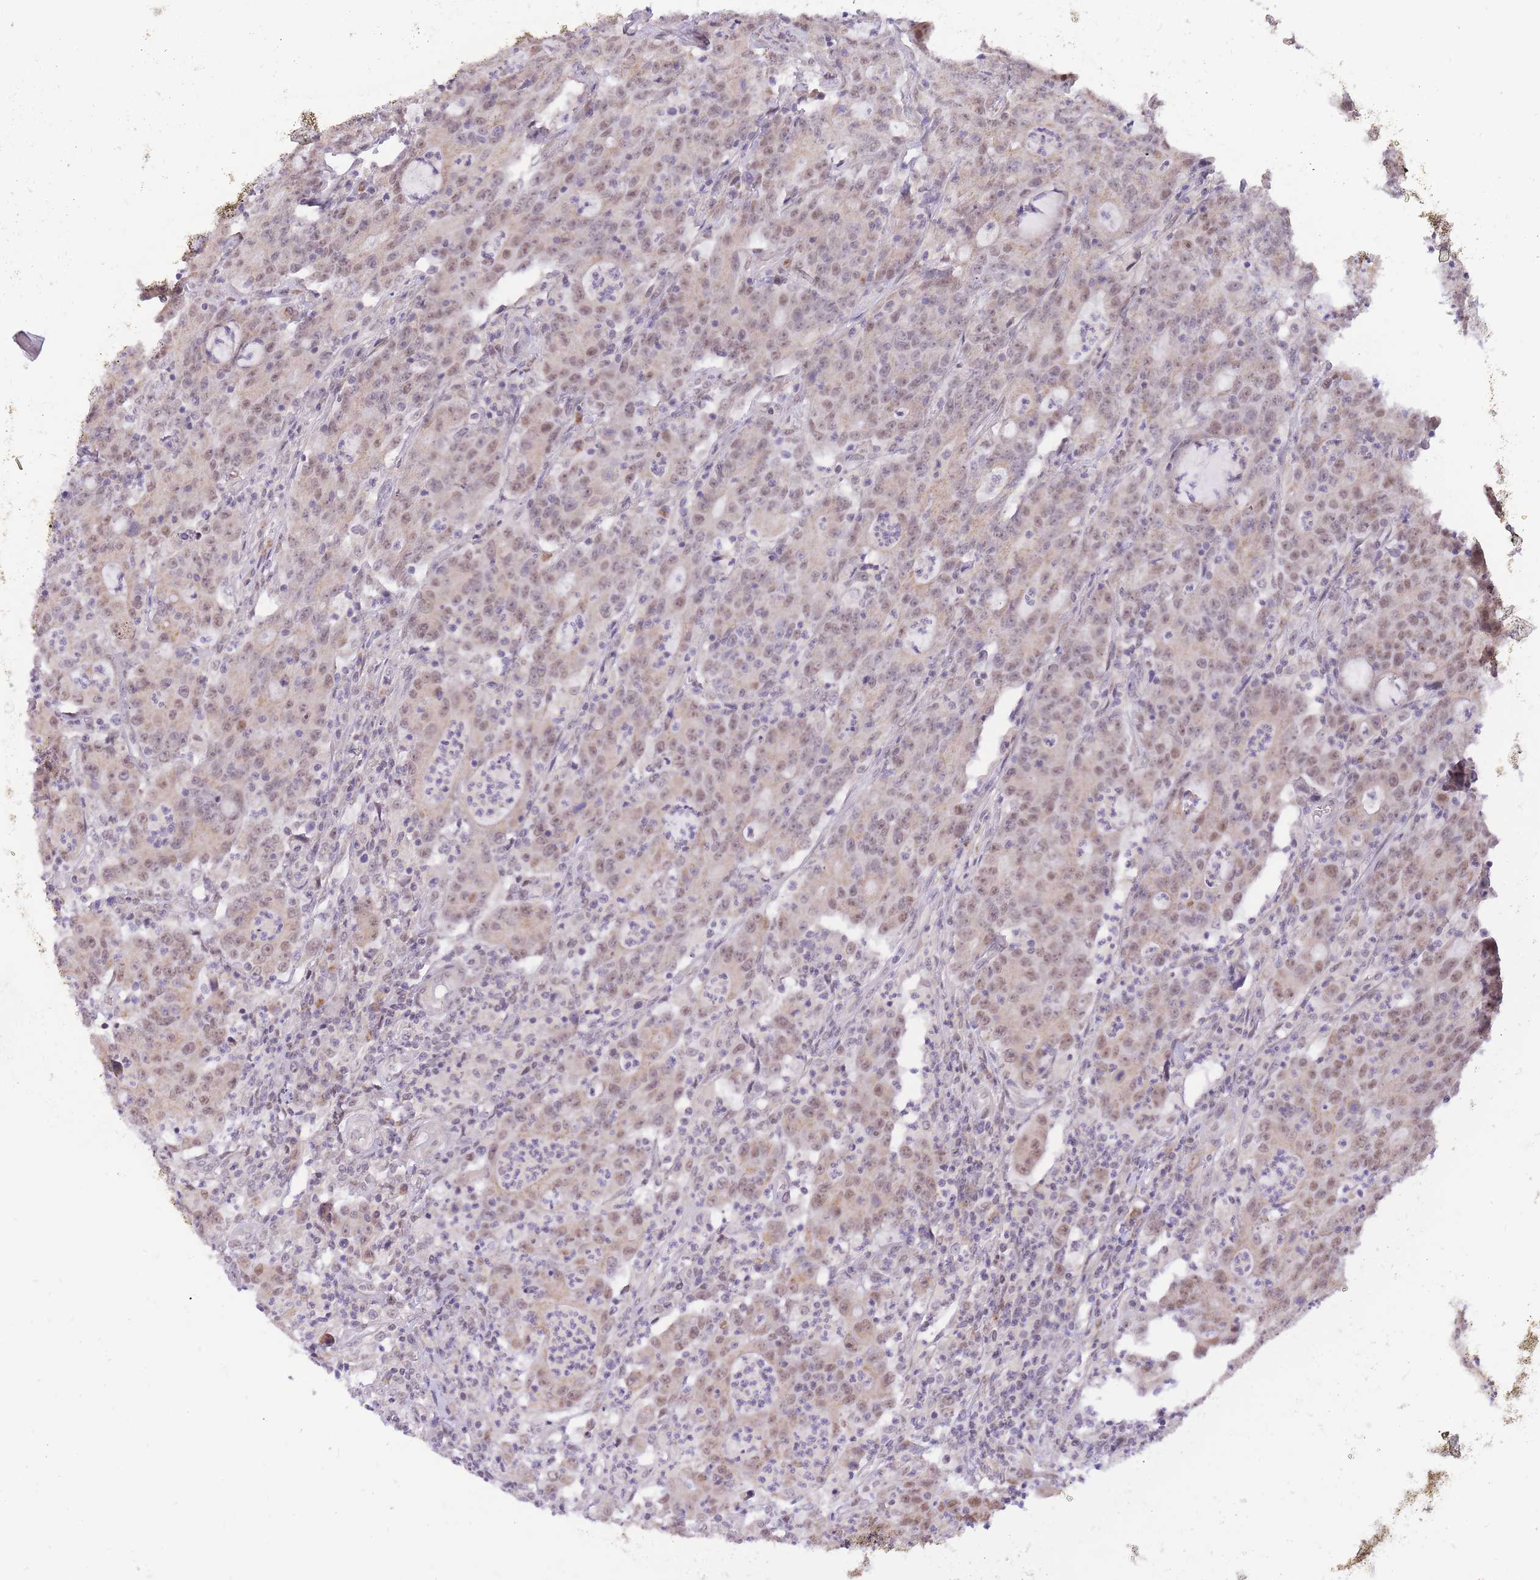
{"staining": {"intensity": "moderate", "quantity": "25%-75%", "location": "nuclear"}, "tissue": "colorectal cancer", "cell_type": "Tumor cells", "image_type": "cancer", "snomed": [{"axis": "morphology", "description": "Adenocarcinoma, NOS"}, {"axis": "topography", "description": "Colon"}], "caption": "Immunohistochemistry histopathology image of colorectal cancer stained for a protein (brown), which displays medium levels of moderate nuclear positivity in about 25%-75% of tumor cells.", "gene": "MINDY2", "patient": {"sex": "male", "age": 83}}